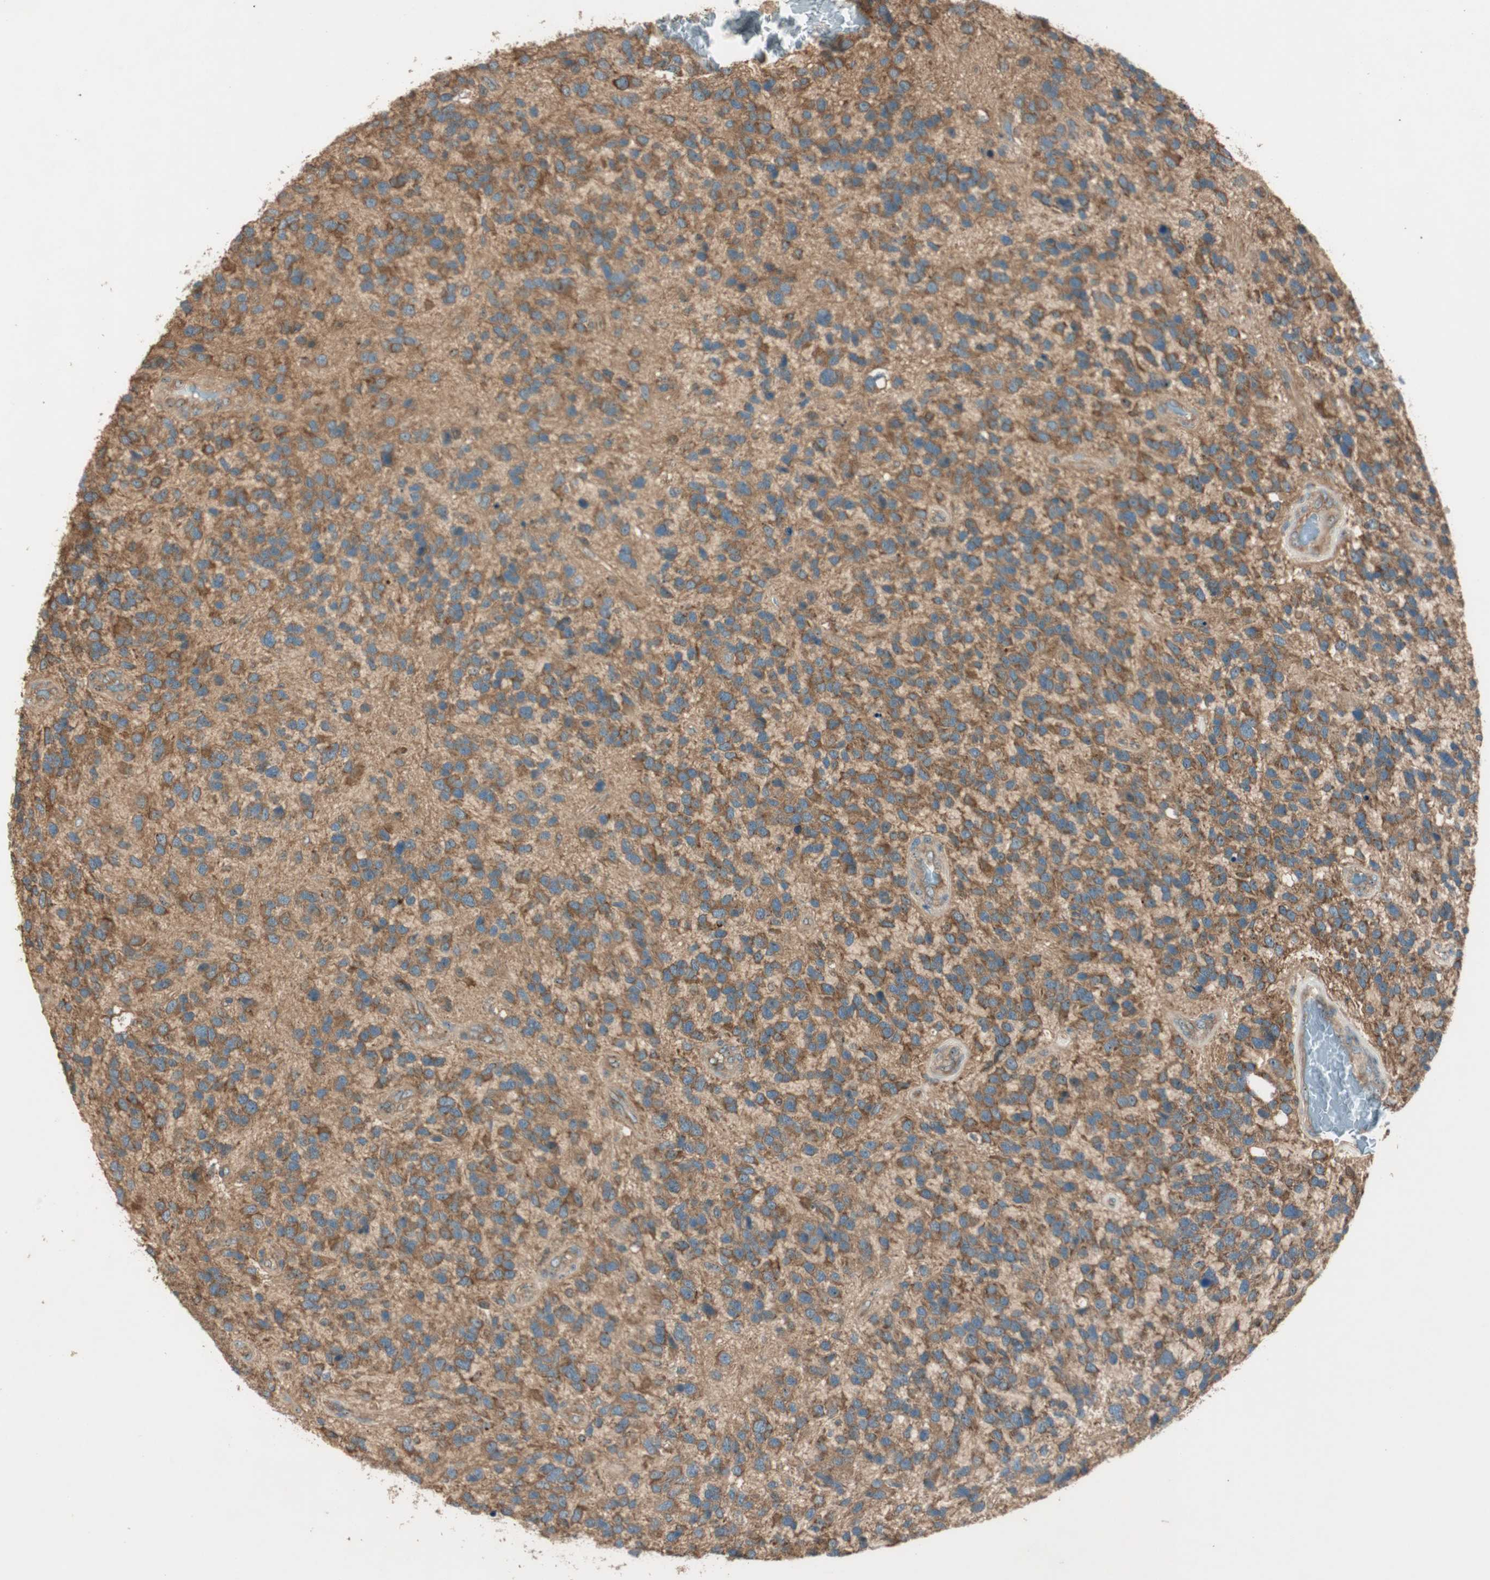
{"staining": {"intensity": "strong", "quantity": ">75%", "location": "cytoplasmic/membranous"}, "tissue": "glioma", "cell_type": "Tumor cells", "image_type": "cancer", "snomed": [{"axis": "morphology", "description": "Glioma, malignant, High grade"}, {"axis": "topography", "description": "Brain"}], "caption": "IHC of high-grade glioma (malignant) reveals high levels of strong cytoplasmic/membranous staining in about >75% of tumor cells.", "gene": "CC2D1A", "patient": {"sex": "female", "age": 58}}